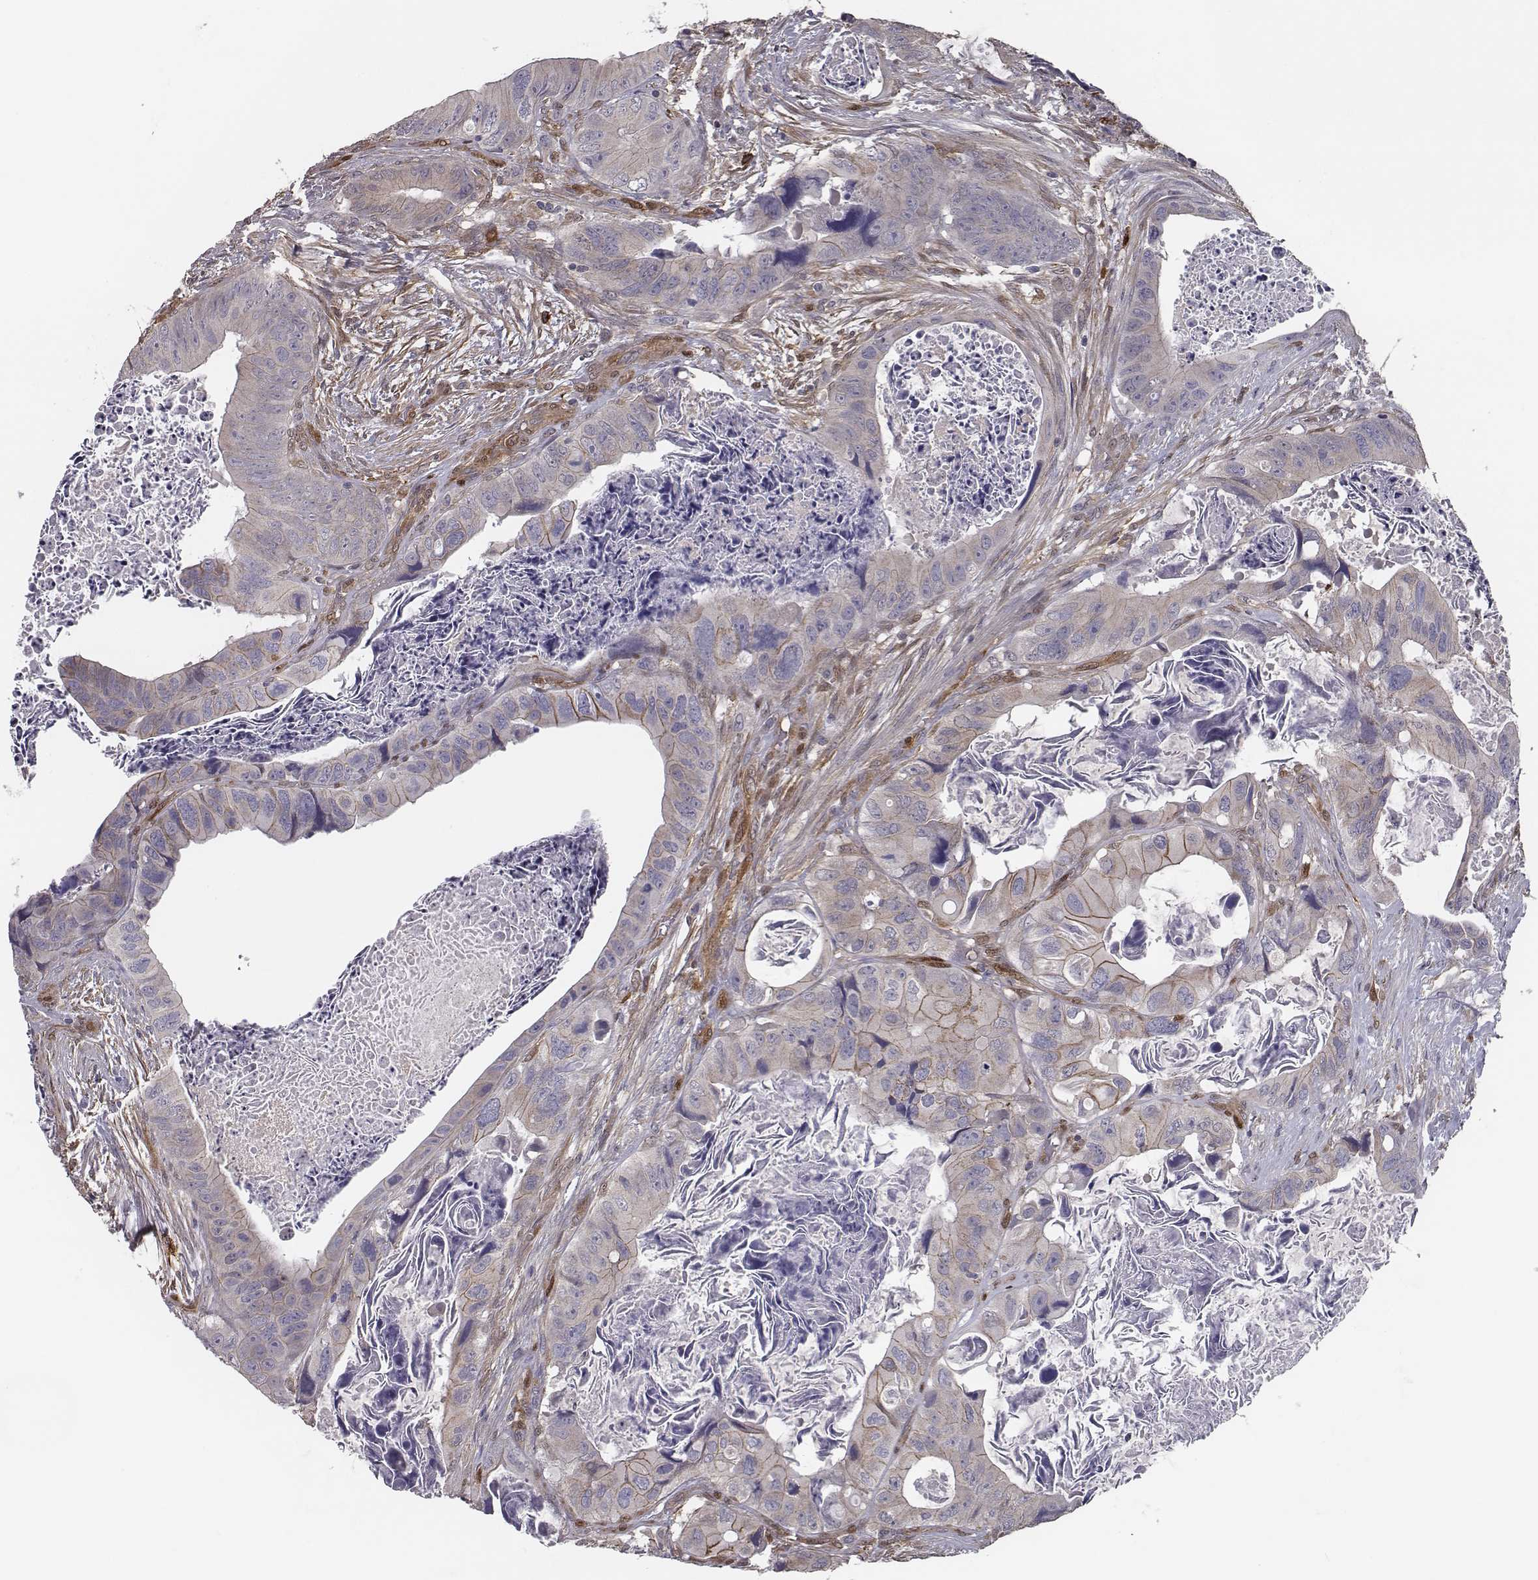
{"staining": {"intensity": "moderate", "quantity": "25%-75%", "location": "cytoplasmic/membranous"}, "tissue": "colorectal cancer", "cell_type": "Tumor cells", "image_type": "cancer", "snomed": [{"axis": "morphology", "description": "Adenocarcinoma, NOS"}, {"axis": "topography", "description": "Rectum"}], "caption": "Colorectal cancer (adenocarcinoma) tissue demonstrates moderate cytoplasmic/membranous staining in approximately 25%-75% of tumor cells, visualized by immunohistochemistry.", "gene": "ISYNA1", "patient": {"sex": "male", "age": 64}}